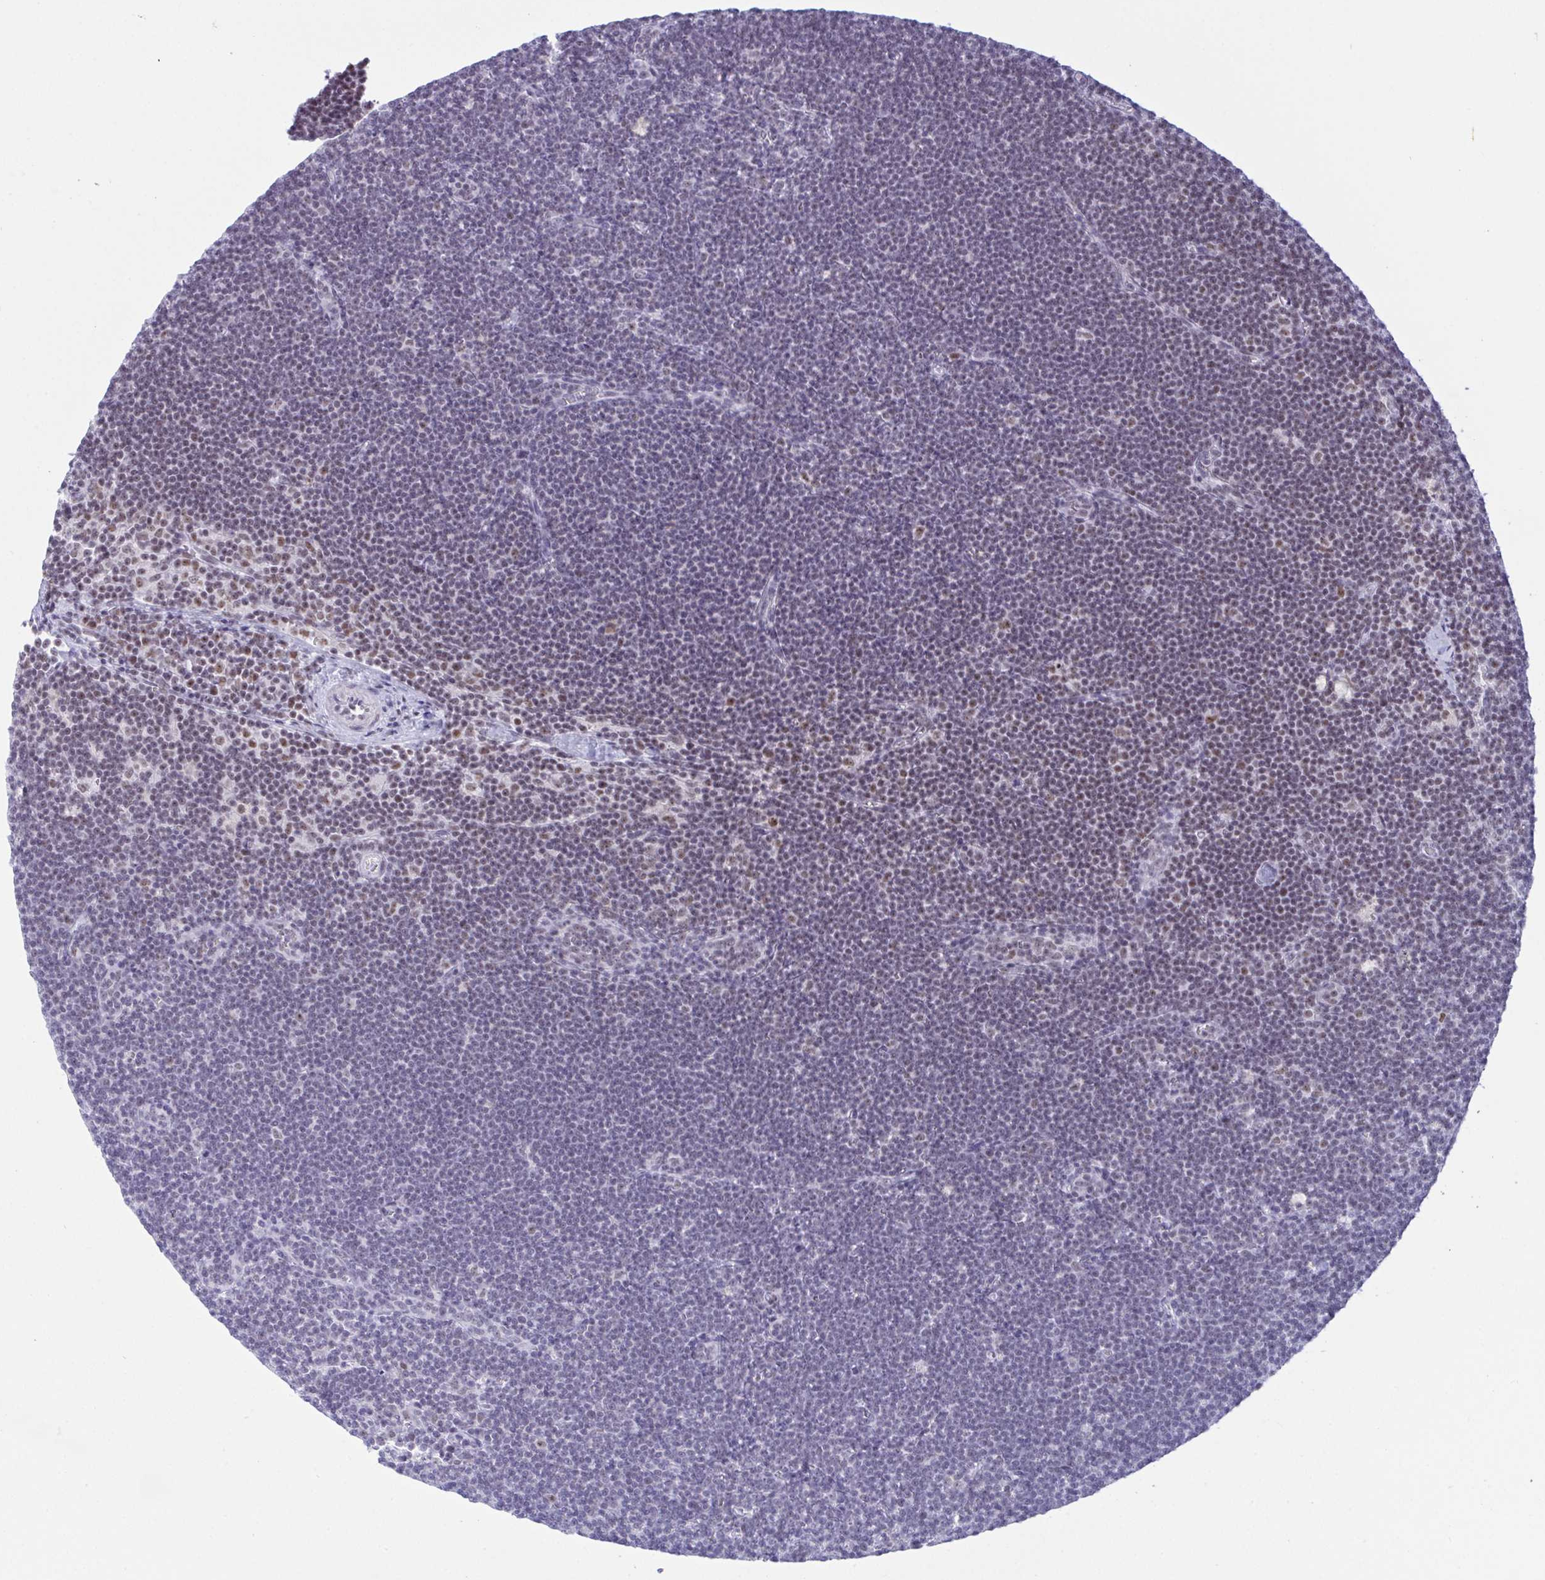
{"staining": {"intensity": "weak", "quantity": "<25%", "location": "nuclear"}, "tissue": "lymphoma", "cell_type": "Tumor cells", "image_type": "cancer", "snomed": [{"axis": "morphology", "description": "Malignant lymphoma, non-Hodgkin's type, Low grade"}, {"axis": "topography", "description": "Lymph node"}], "caption": "A high-resolution image shows IHC staining of malignant lymphoma, non-Hodgkin's type (low-grade), which exhibits no significant expression in tumor cells.", "gene": "SUPT16H", "patient": {"sex": "female", "age": 73}}